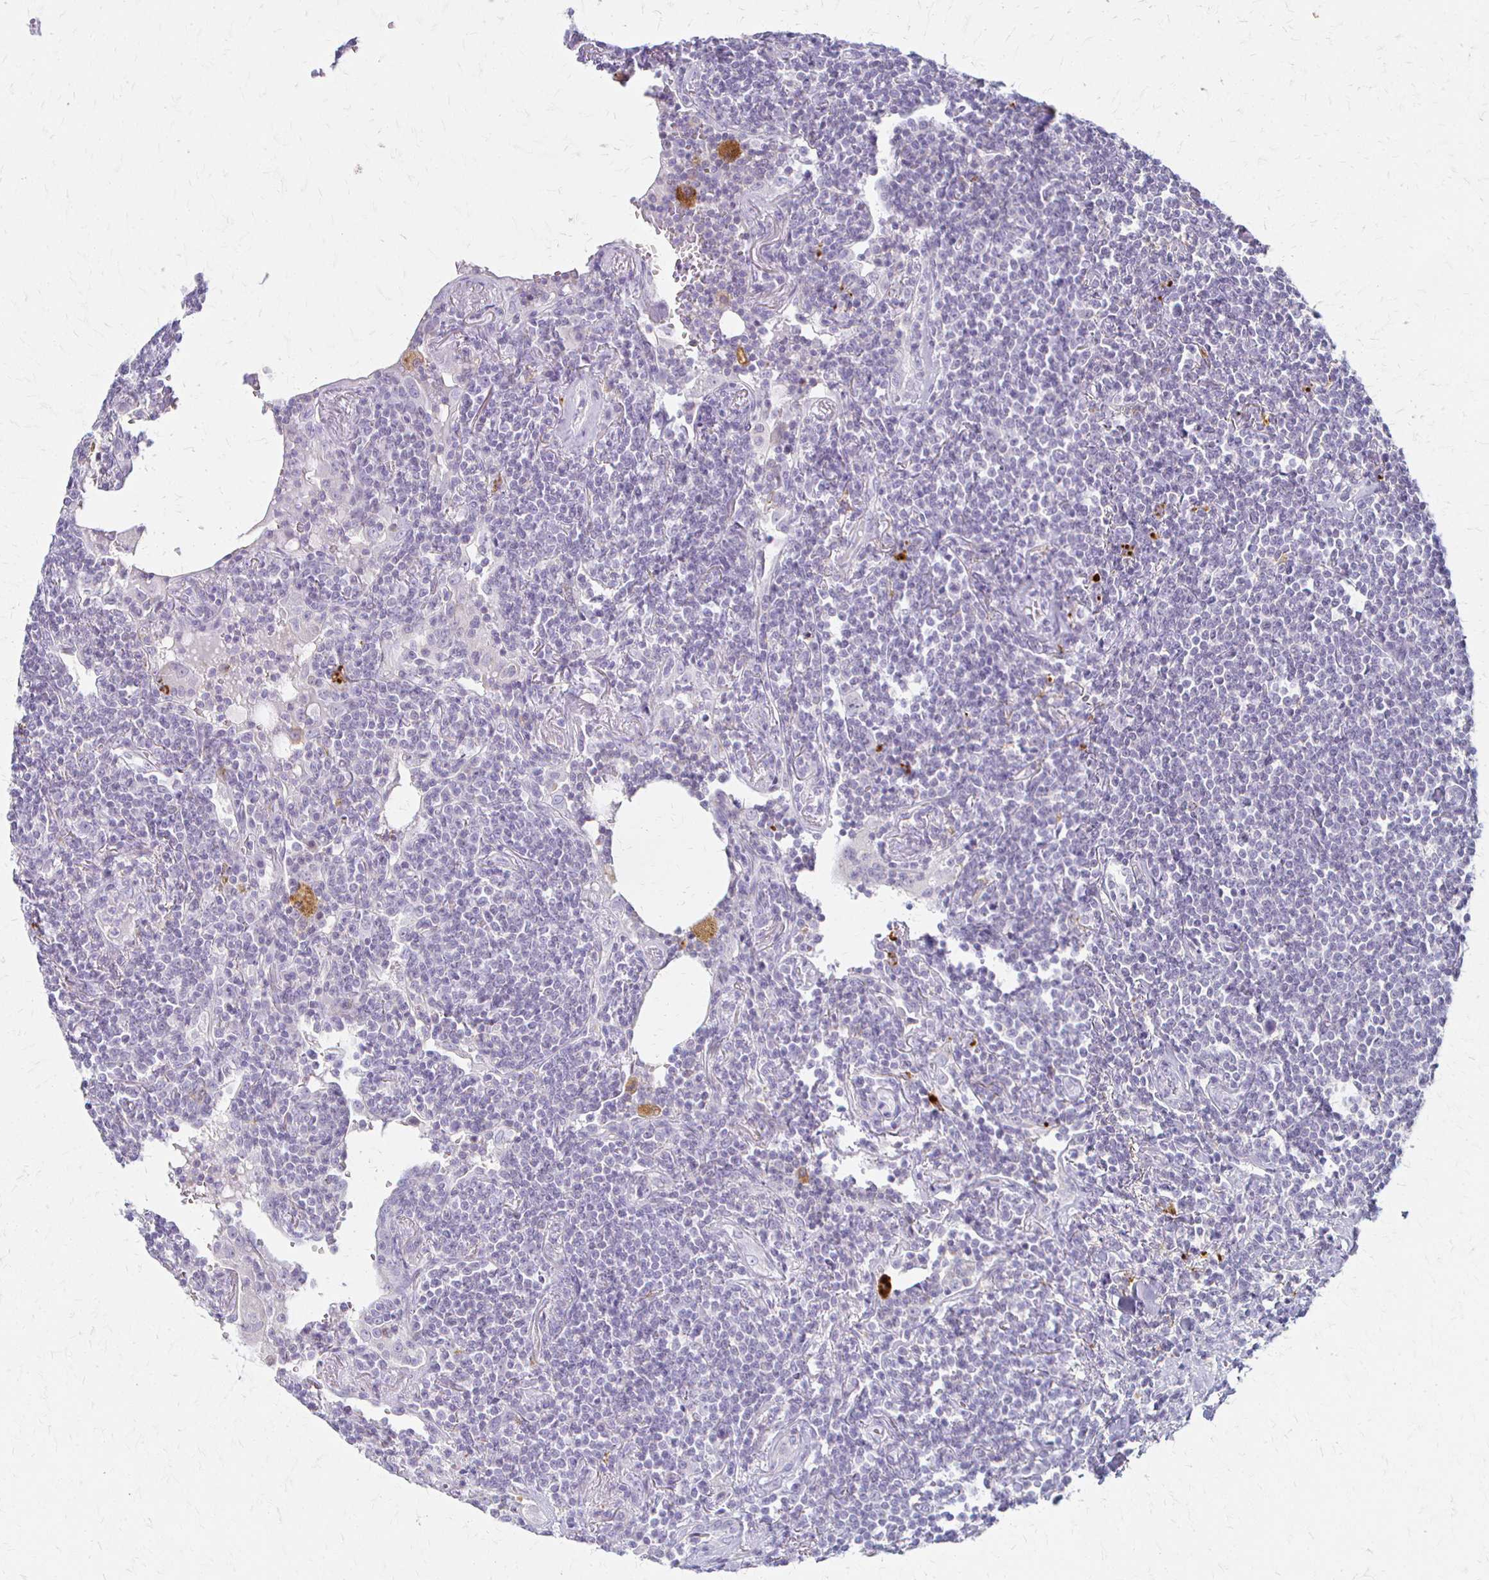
{"staining": {"intensity": "negative", "quantity": "none", "location": "none"}, "tissue": "lymphoma", "cell_type": "Tumor cells", "image_type": "cancer", "snomed": [{"axis": "morphology", "description": "Malignant lymphoma, non-Hodgkin's type, Low grade"}, {"axis": "topography", "description": "Lung"}], "caption": "Immunohistochemical staining of human lymphoma exhibits no significant positivity in tumor cells. The staining was performed using DAB (3,3'-diaminobenzidine) to visualize the protein expression in brown, while the nuclei were stained in blue with hematoxylin (Magnification: 20x).", "gene": "ACP5", "patient": {"sex": "female", "age": 71}}